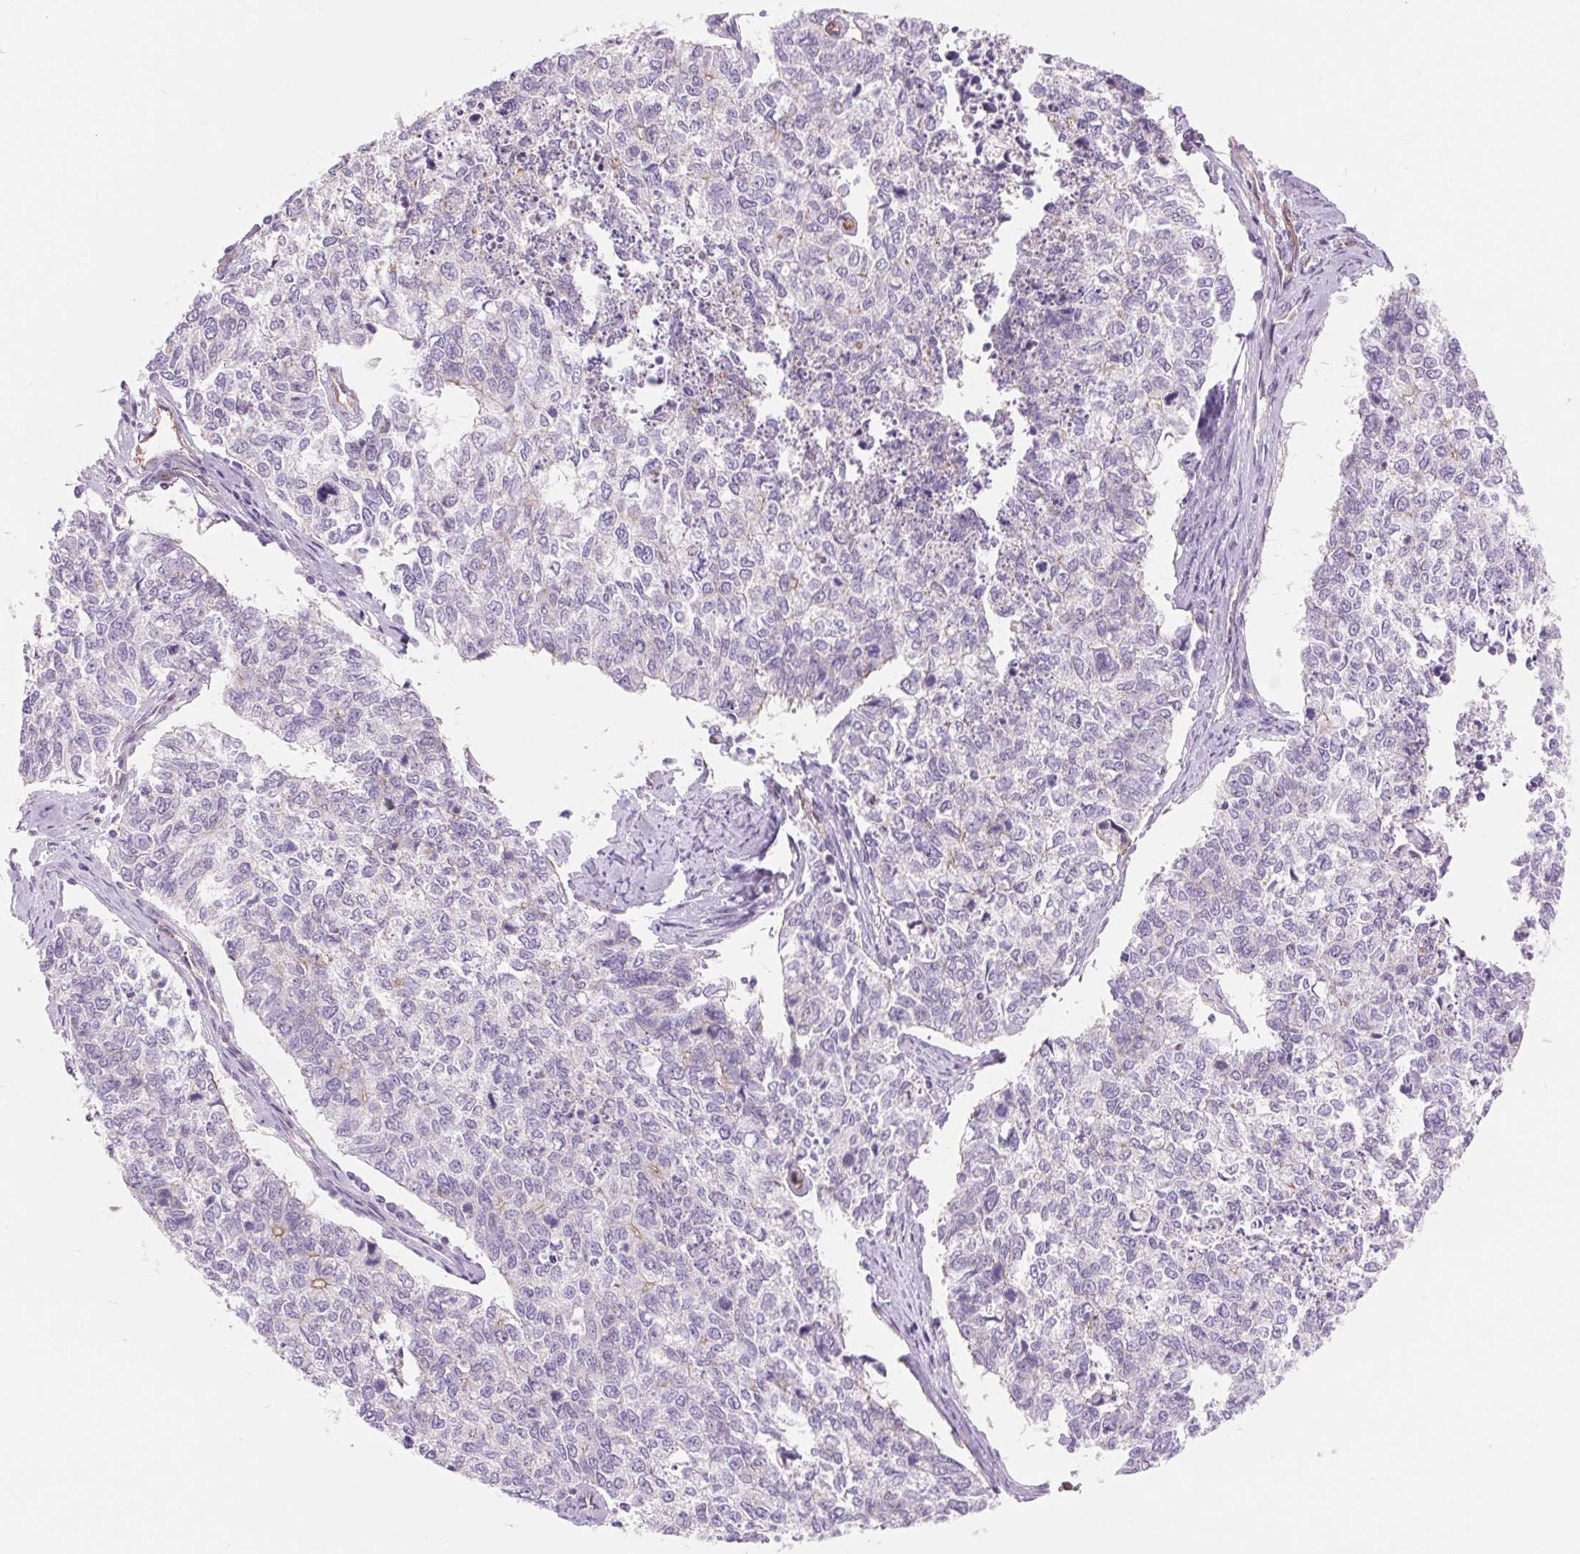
{"staining": {"intensity": "negative", "quantity": "none", "location": "none"}, "tissue": "cervical cancer", "cell_type": "Tumor cells", "image_type": "cancer", "snomed": [{"axis": "morphology", "description": "Adenocarcinoma, NOS"}, {"axis": "topography", "description": "Cervix"}], "caption": "Immunohistochemical staining of human cervical adenocarcinoma reveals no significant positivity in tumor cells.", "gene": "DIXDC1", "patient": {"sex": "female", "age": 63}}